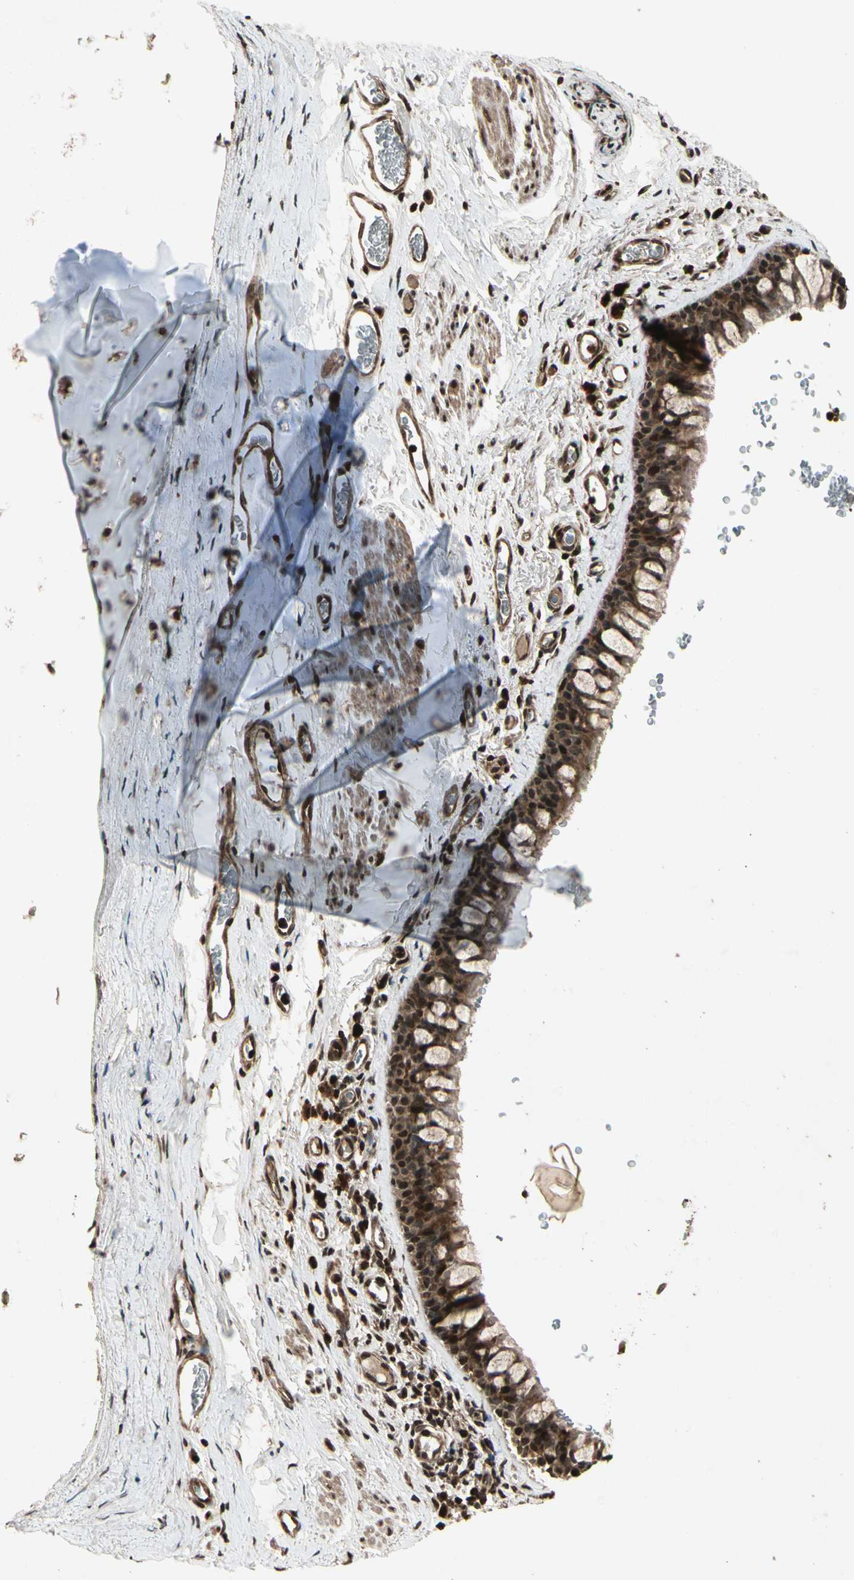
{"staining": {"intensity": "strong", "quantity": ">75%", "location": "cytoplasmic/membranous,nuclear"}, "tissue": "bronchus", "cell_type": "Respiratory epithelial cells", "image_type": "normal", "snomed": [{"axis": "morphology", "description": "Normal tissue, NOS"}, {"axis": "morphology", "description": "Malignant melanoma, Metastatic site"}, {"axis": "topography", "description": "Bronchus"}, {"axis": "topography", "description": "Lung"}], "caption": "The micrograph shows a brown stain indicating the presence of a protein in the cytoplasmic/membranous,nuclear of respiratory epithelial cells in bronchus.", "gene": "GLRX", "patient": {"sex": "male", "age": 64}}